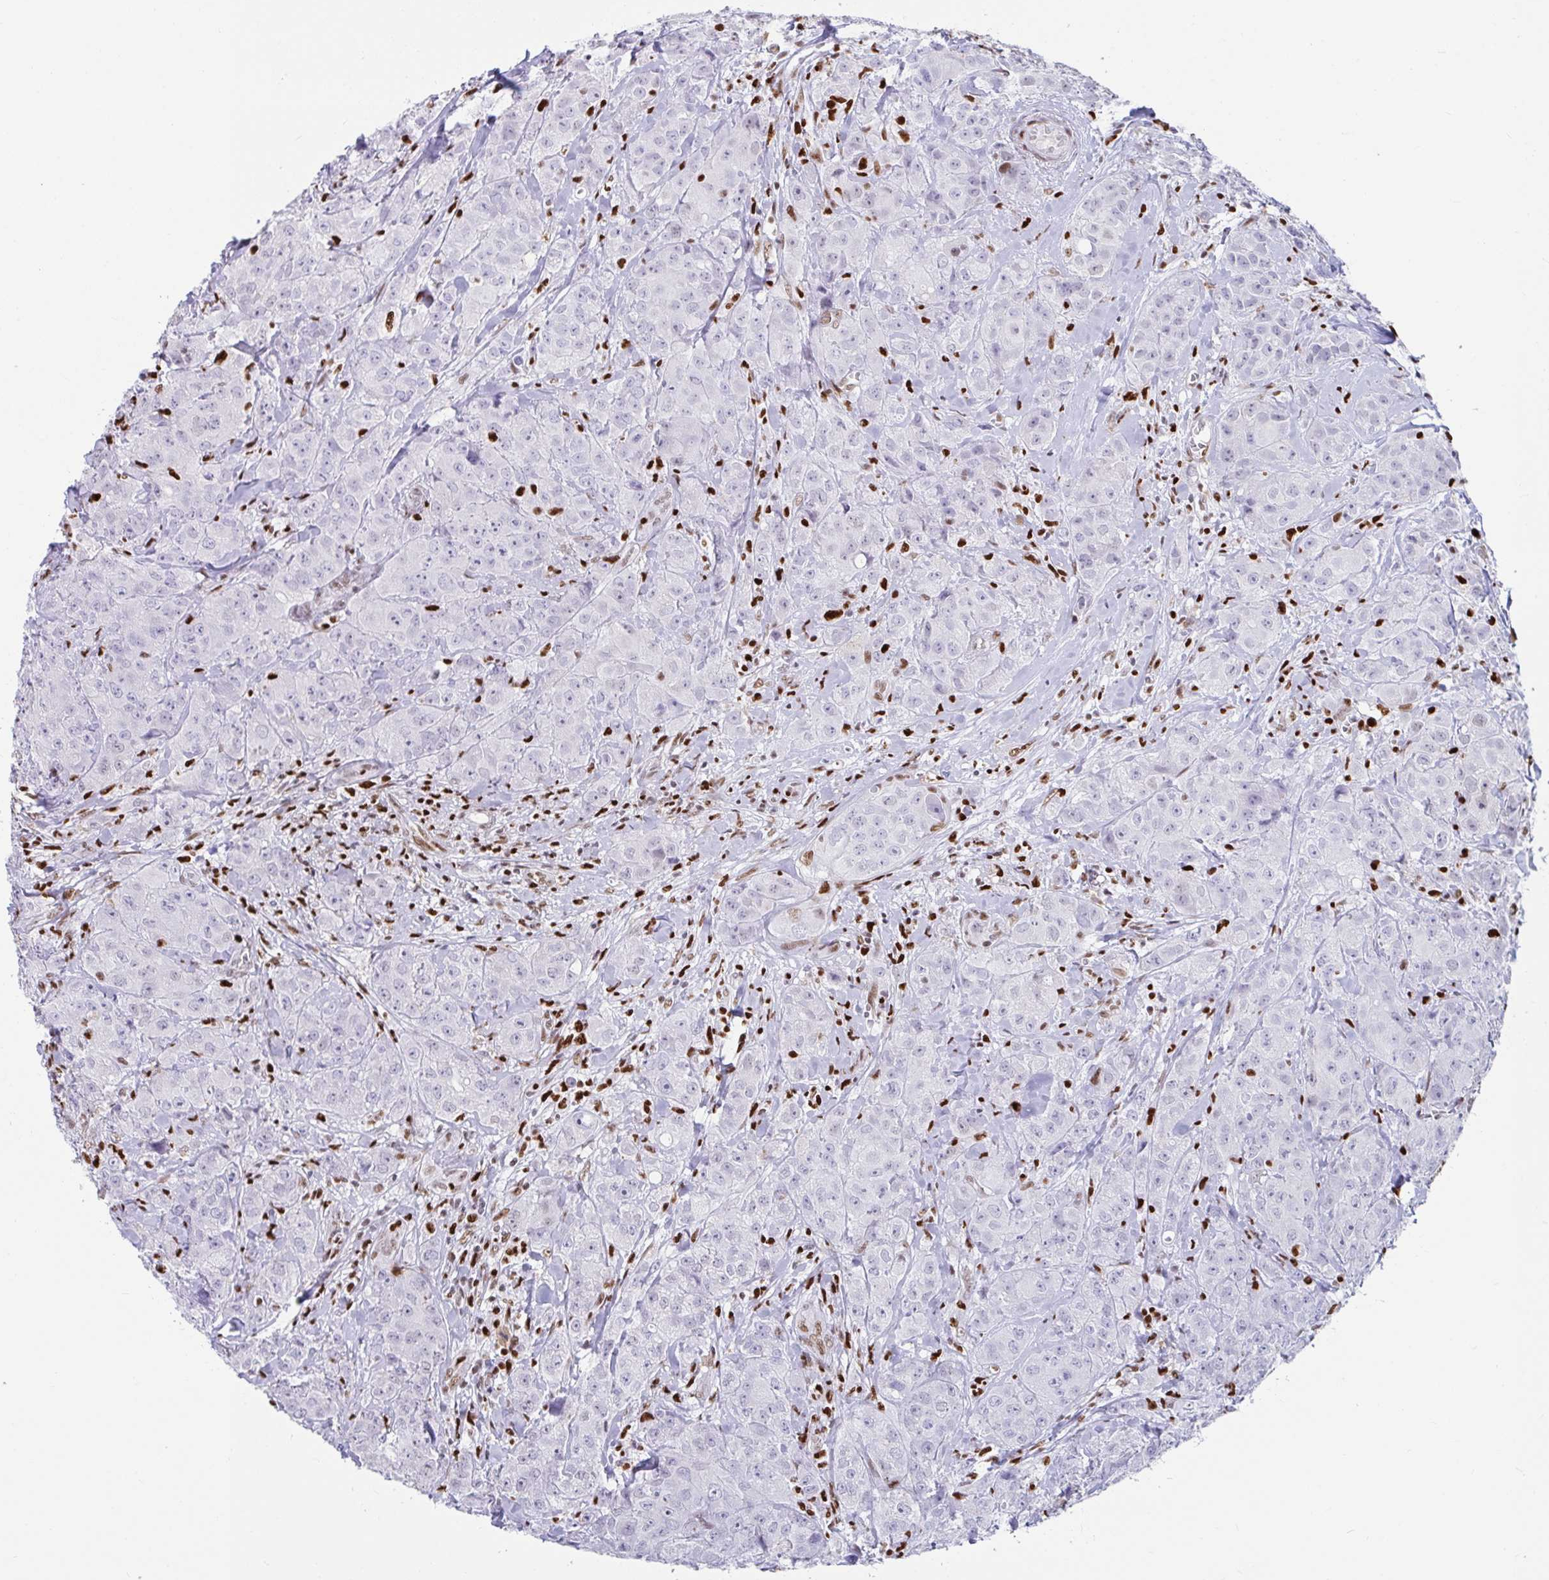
{"staining": {"intensity": "negative", "quantity": "none", "location": "none"}, "tissue": "breast cancer", "cell_type": "Tumor cells", "image_type": "cancer", "snomed": [{"axis": "morphology", "description": "Normal tissue, NOS"}, {"axis": "morphology", "description": "Duct carcinoma"}, {"axis": "topography", "description": "Breast"}], "caption": "Protein analysis of breast cancer (invasive ductal carcinoma) reveals no significant positivity in tumor cells.", "gene": "ZNF586", "patient": {"sex": "female", "age": 43}}